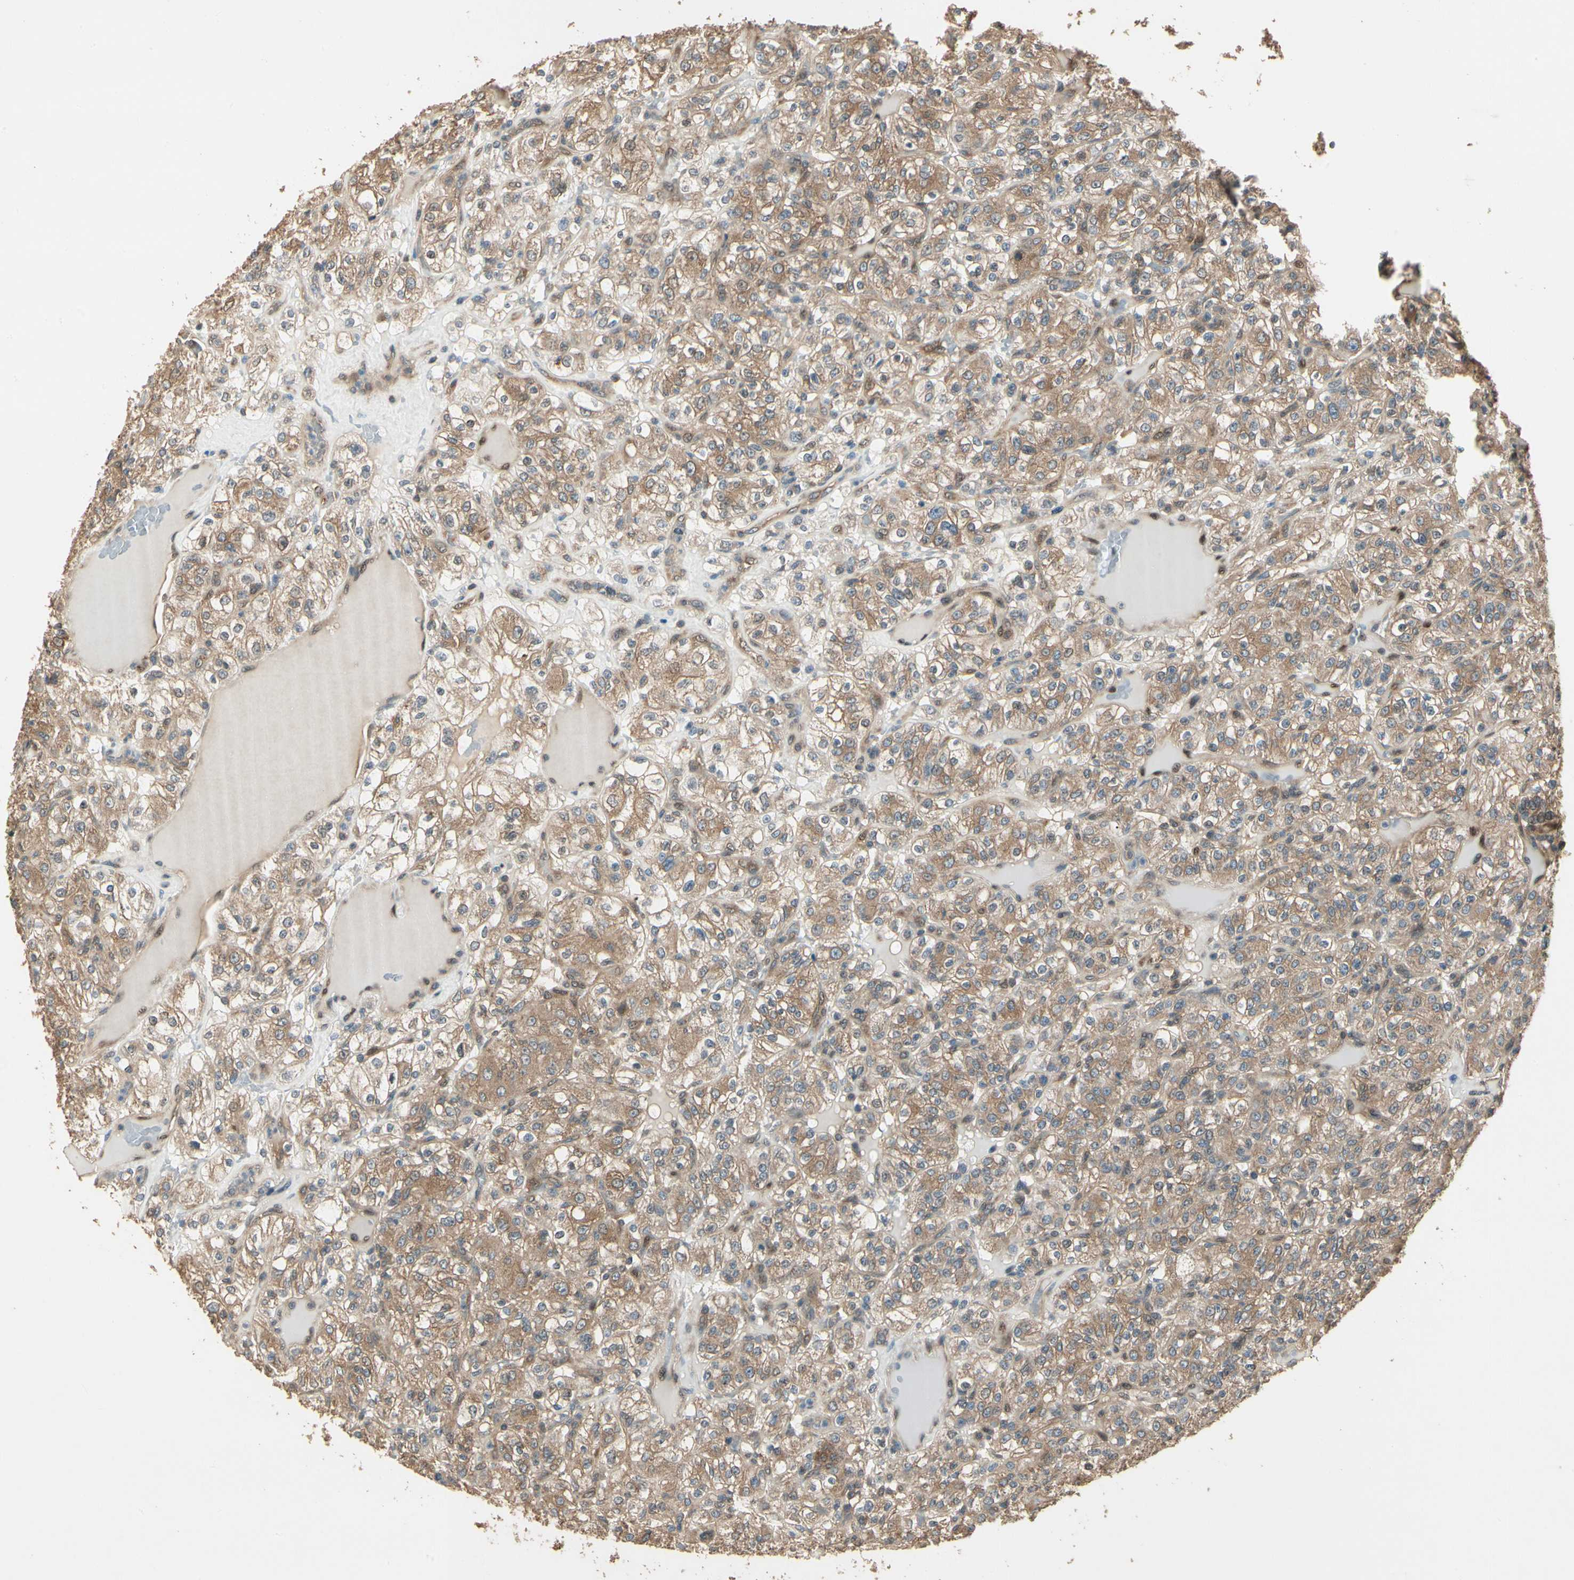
{"staining": {"intensity": "moderate", "quantity": ">75%", "location": "cytoplasmic/membranous"}, "tissue": "renal cancer", "cell_type": "Tumor cells", "image_type": "cancer", "snomed": [{"axis": "morphology", "description": "Normal tissue, NOS"}, {"axis": "morphology", "description": "Adenocarcinoma, NOS"}, {"axis": "topography", "description": "Kidney"}], "caption": "Approximately >75% of tumor cells in human renal cancer (adenocarcinoma) demonstrate moderate cytoplasmic/membranous protein staining as visualized by brown immunohistochemical staining.", "gene": "CCT7", "patient": {"sex": "female", "age": 72}}